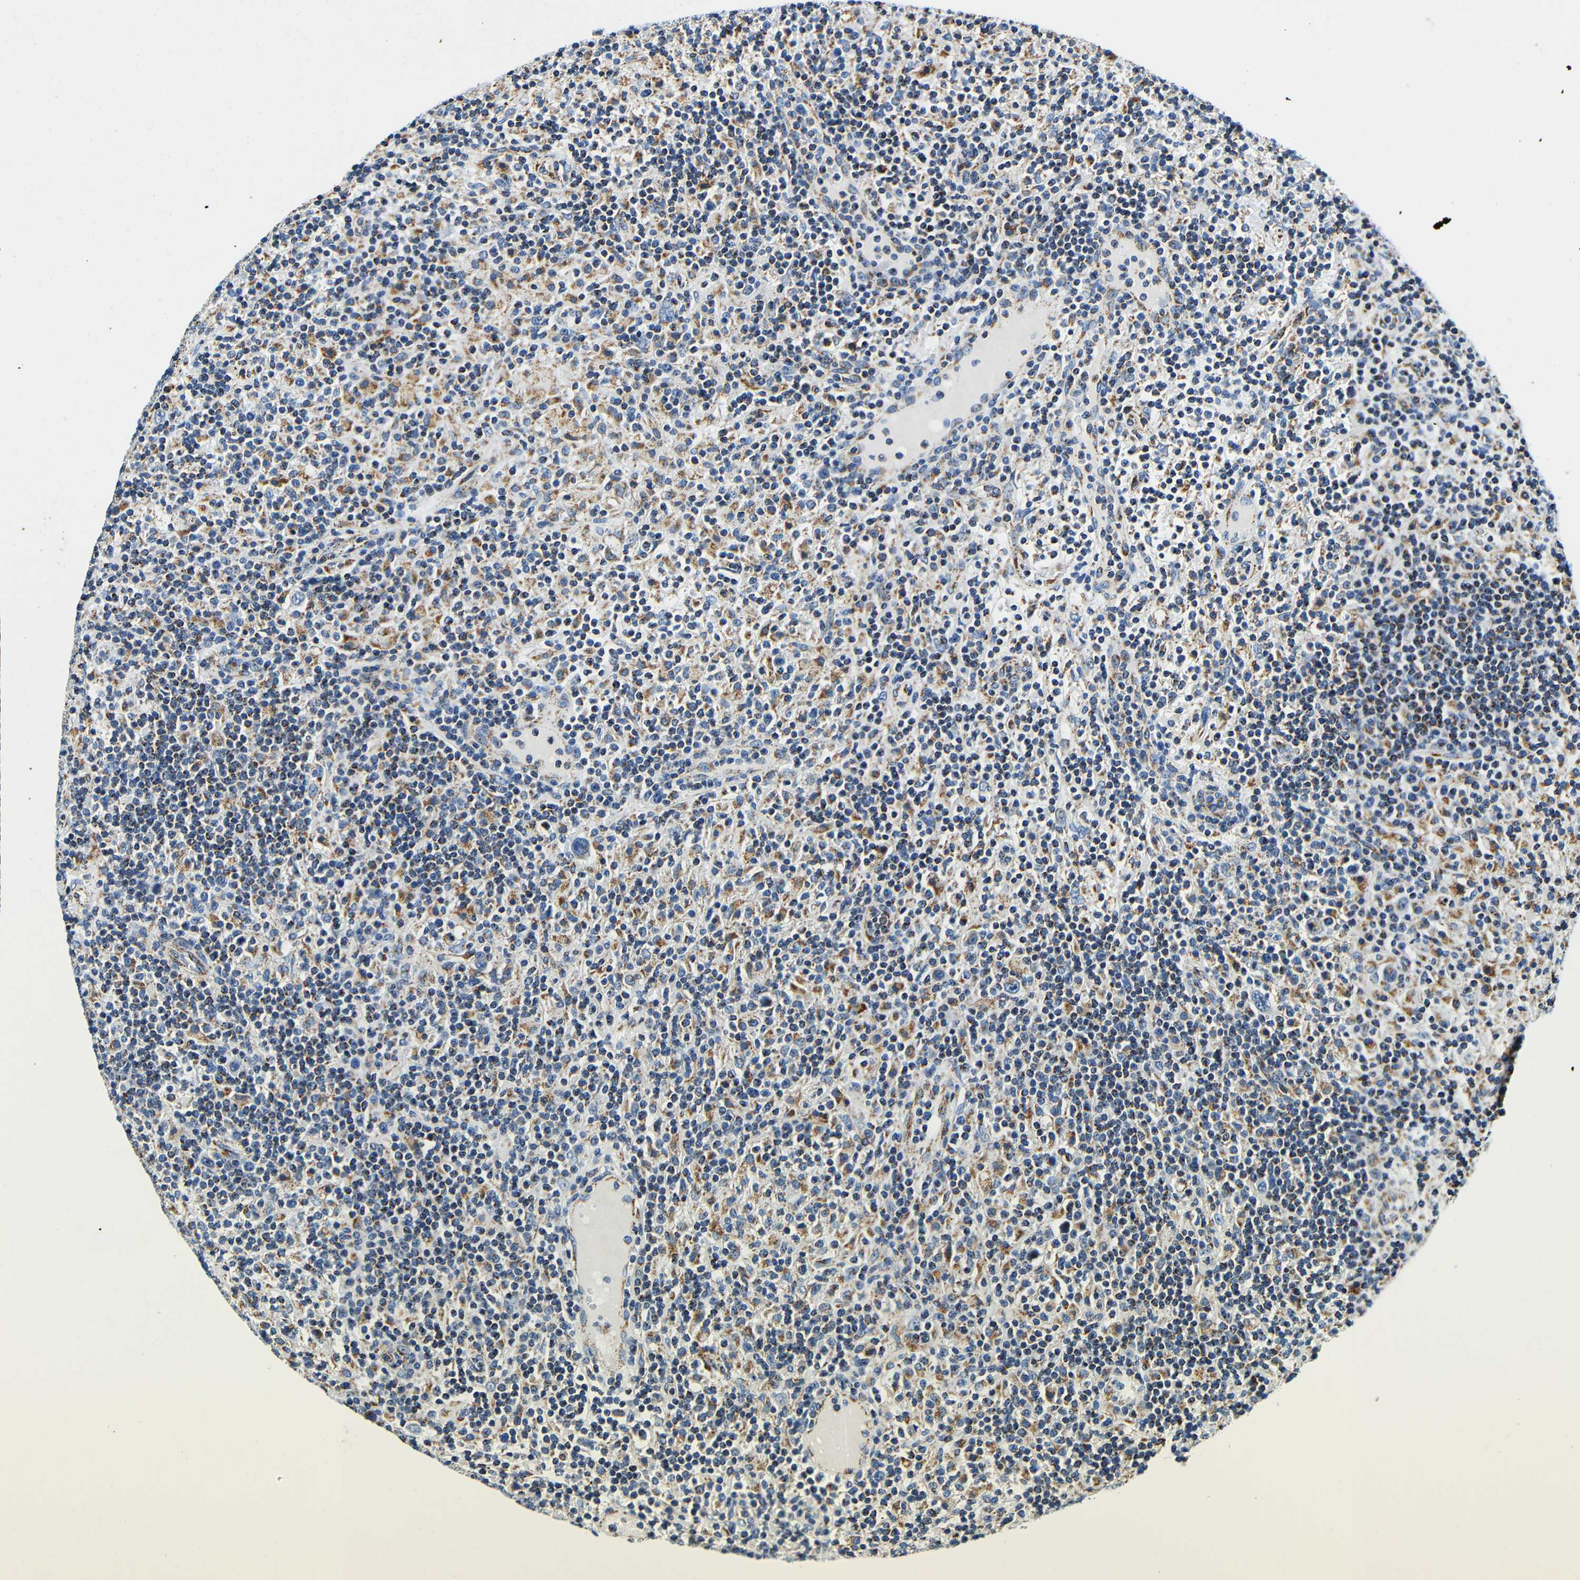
{"staining": {"intensity": "negative", "quantity": "none", "location": "none"}, "tissue": "lymphoma", "cell_type": "Tumor cells", "image_type": "cancer", "snomed": [{"axis": "morphology", "description": "Hodgkin's disease, NOS"}, {"axis": "topography", "description": "Lymph node"}], "caption": "A high-resolution micrograph shows immunohistochemistry (IHC) staining of lymphoma, which exhibits no significant positivity in tumor cells.", "gene": "GALNT18", "patient": {"sex": "male", "age": 70}}